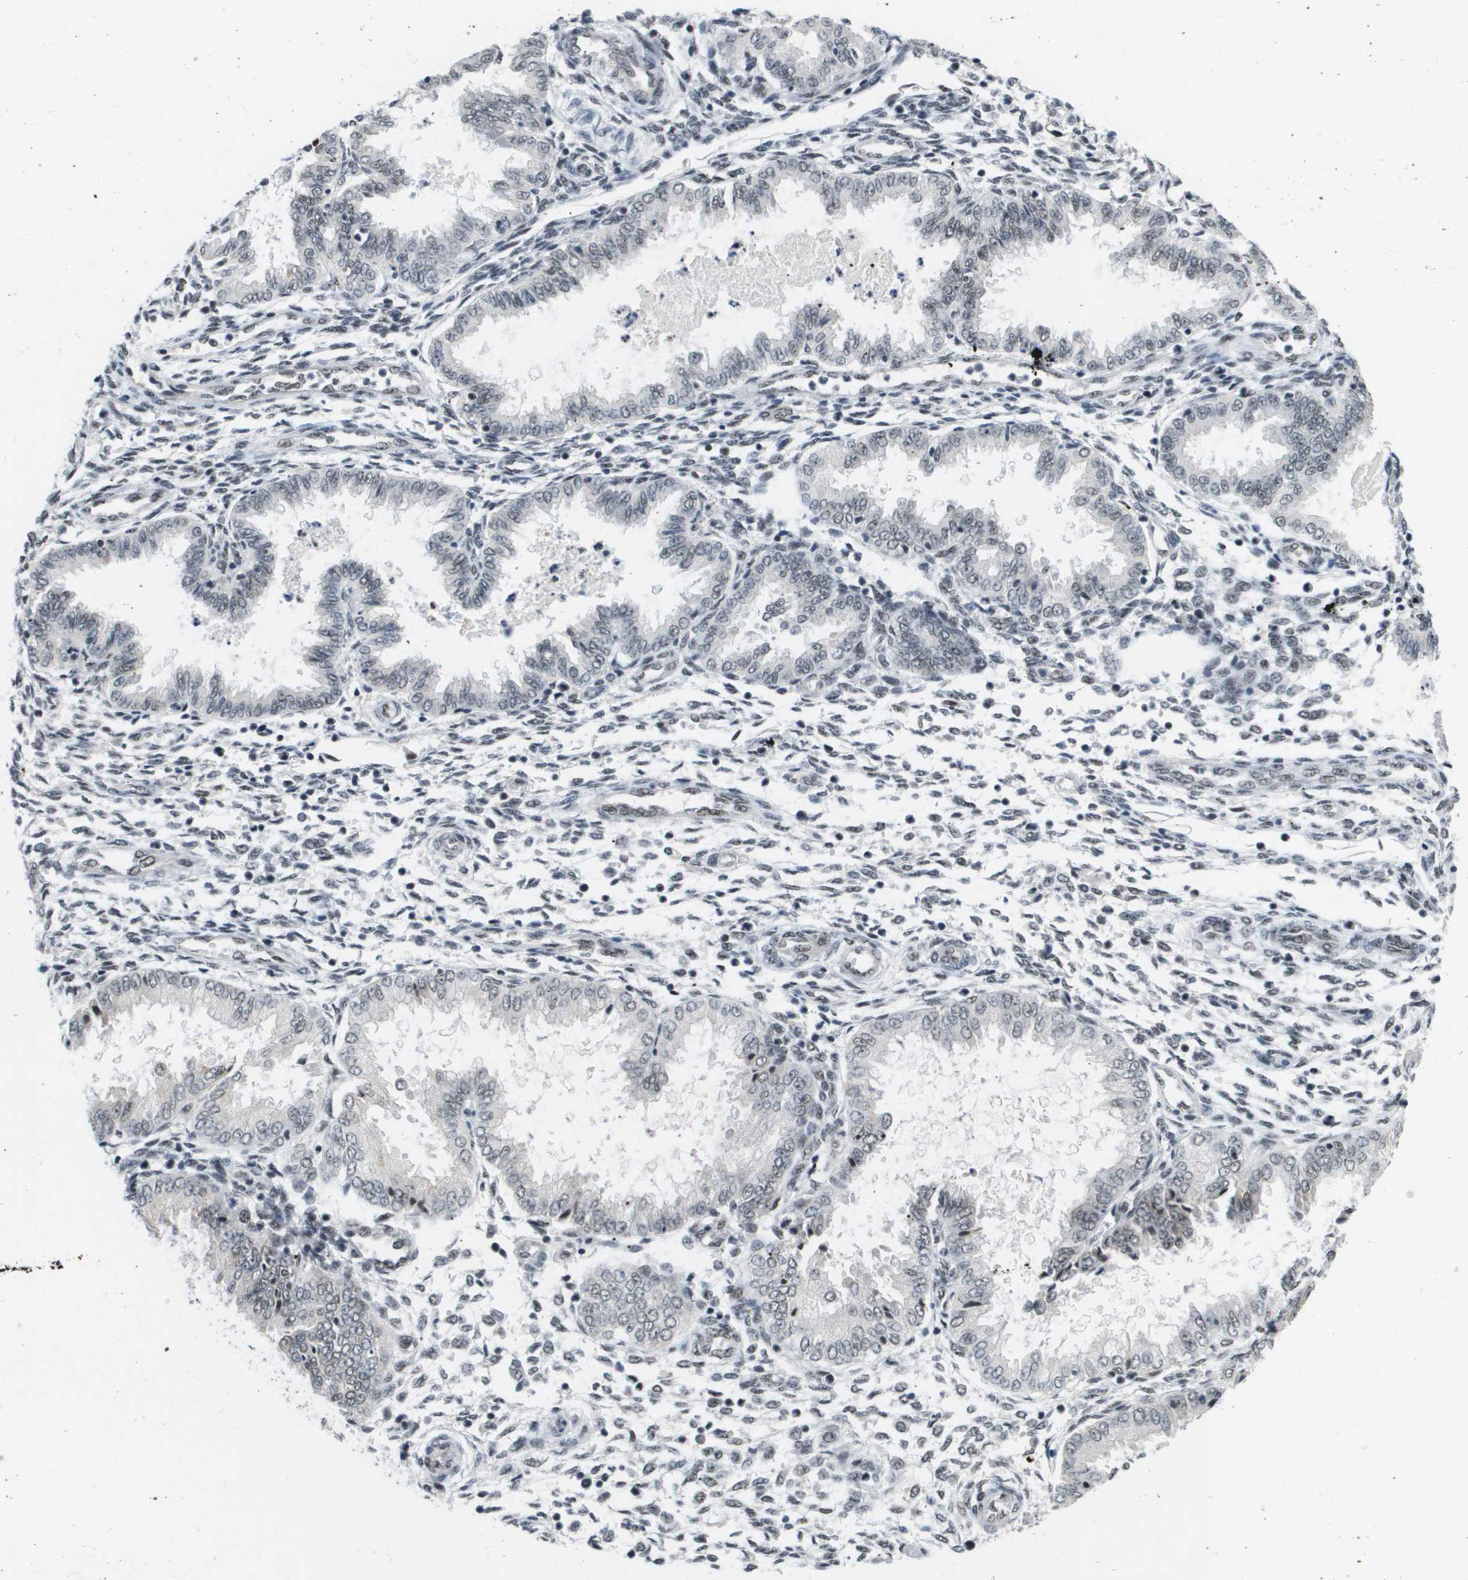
{"staining": {"intensity": "negative", "quantity": "none", "location": "none"}, "tissue": "endometrium", "cell_type": "Cells in endometrial stroma", "image_type": "normal", "snomed": [{"axis": "morphology", "description": "Normal tissue, NOS"}, {"axis": "topography", "description": "Endometrium"}], "caption": "Protein analysis of unremarkable endometrium reveals no significant staining in cells in endometrial stroma.", "gene": "ISY1", "patient": {"sex": "female", "age": 33}}